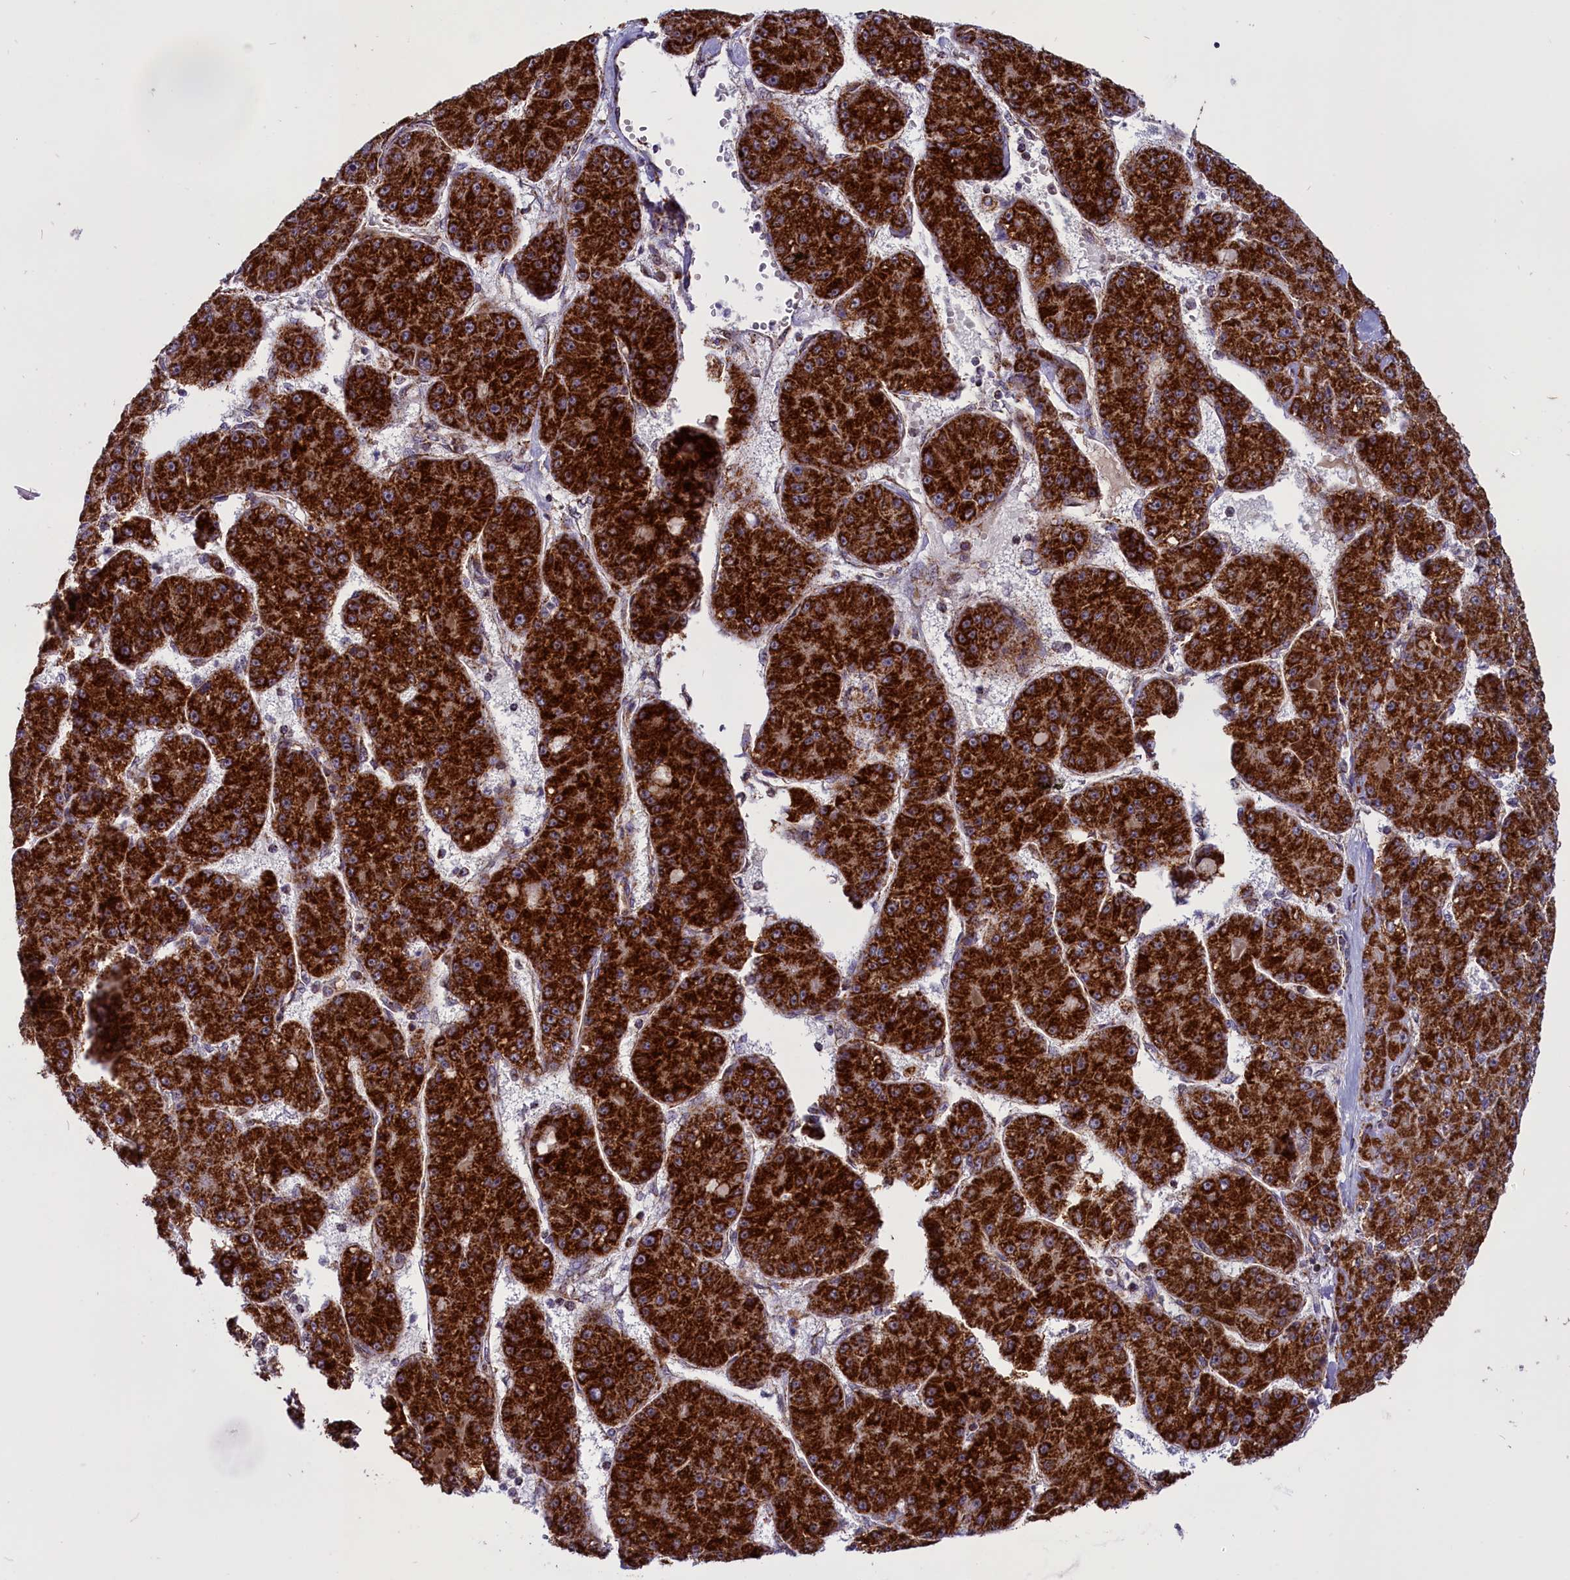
{"staining": {"intensity": "strong", "quantity": "25%-75%", "location": "cytoplasmic/membranous"}, "tissue": "liver cancer", "cell_type": "Tumor cells", "image_type": "cancer", "snomed": [{"axis": "morphology", "description": "Carcinoma, Hepatocellular, NOS"}, {"axis": "topography", "description": "Liver"}], "caption": "IHC photomicrograph of neoplastic tissue: human liver hepatocellular carcinoma stained using immunohistochemistry shows high levels of strong protein expression localized specifically in the cytoplasmic/membranous of tumor cells, appearing as a cytoplasmic/membranous brown color.", "gene": "NDUFS5", "patient": {"sex": "male", "age": 67}}